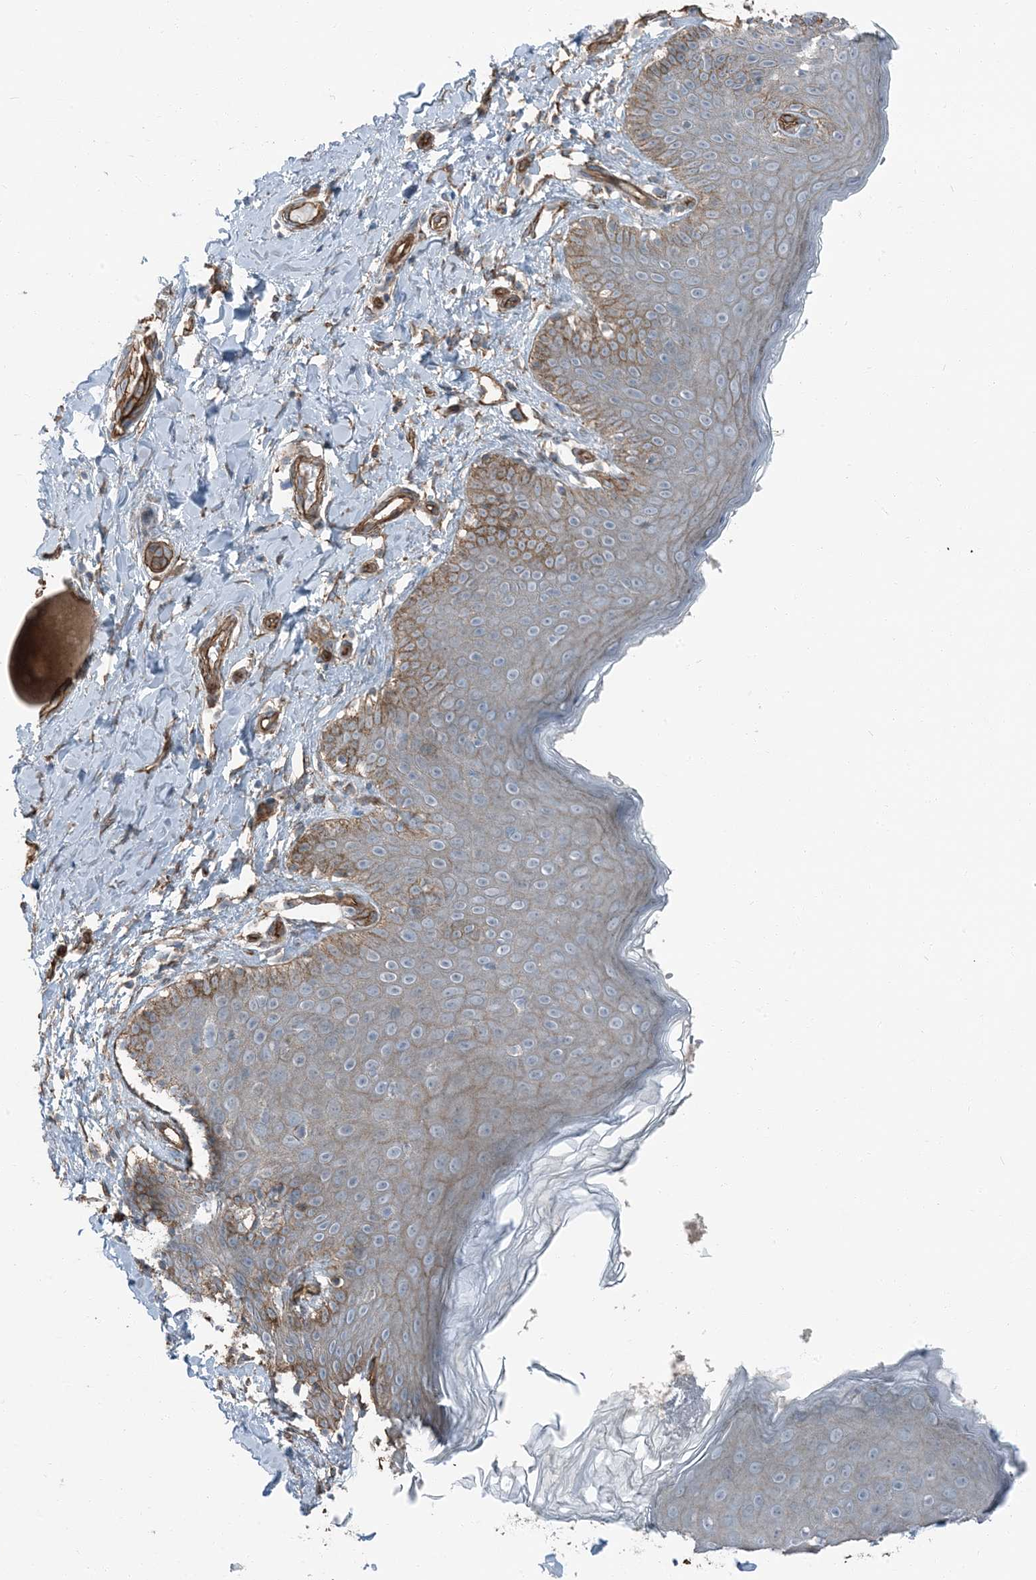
{"staining": {"intensity": "moderate", "quantity": "25%-75%", "location": "cytoplasmic/membranous"}, "tissue": "skin", "cell_type": "Epidermal cells", "image_type": "normal", "snomed": [{"axis": "morphology", "description": "Normal tissue, NOS"}, {"axis": "topography", "description": "Vulva"}], "caption": "Protein staining exhibits moderate cytoplasmic/membranous staining in approximately 25%-75% of epidermal cells in normal skin.", "gene": "ZFP90", "patient": {"sex": "female", "age": 66}}